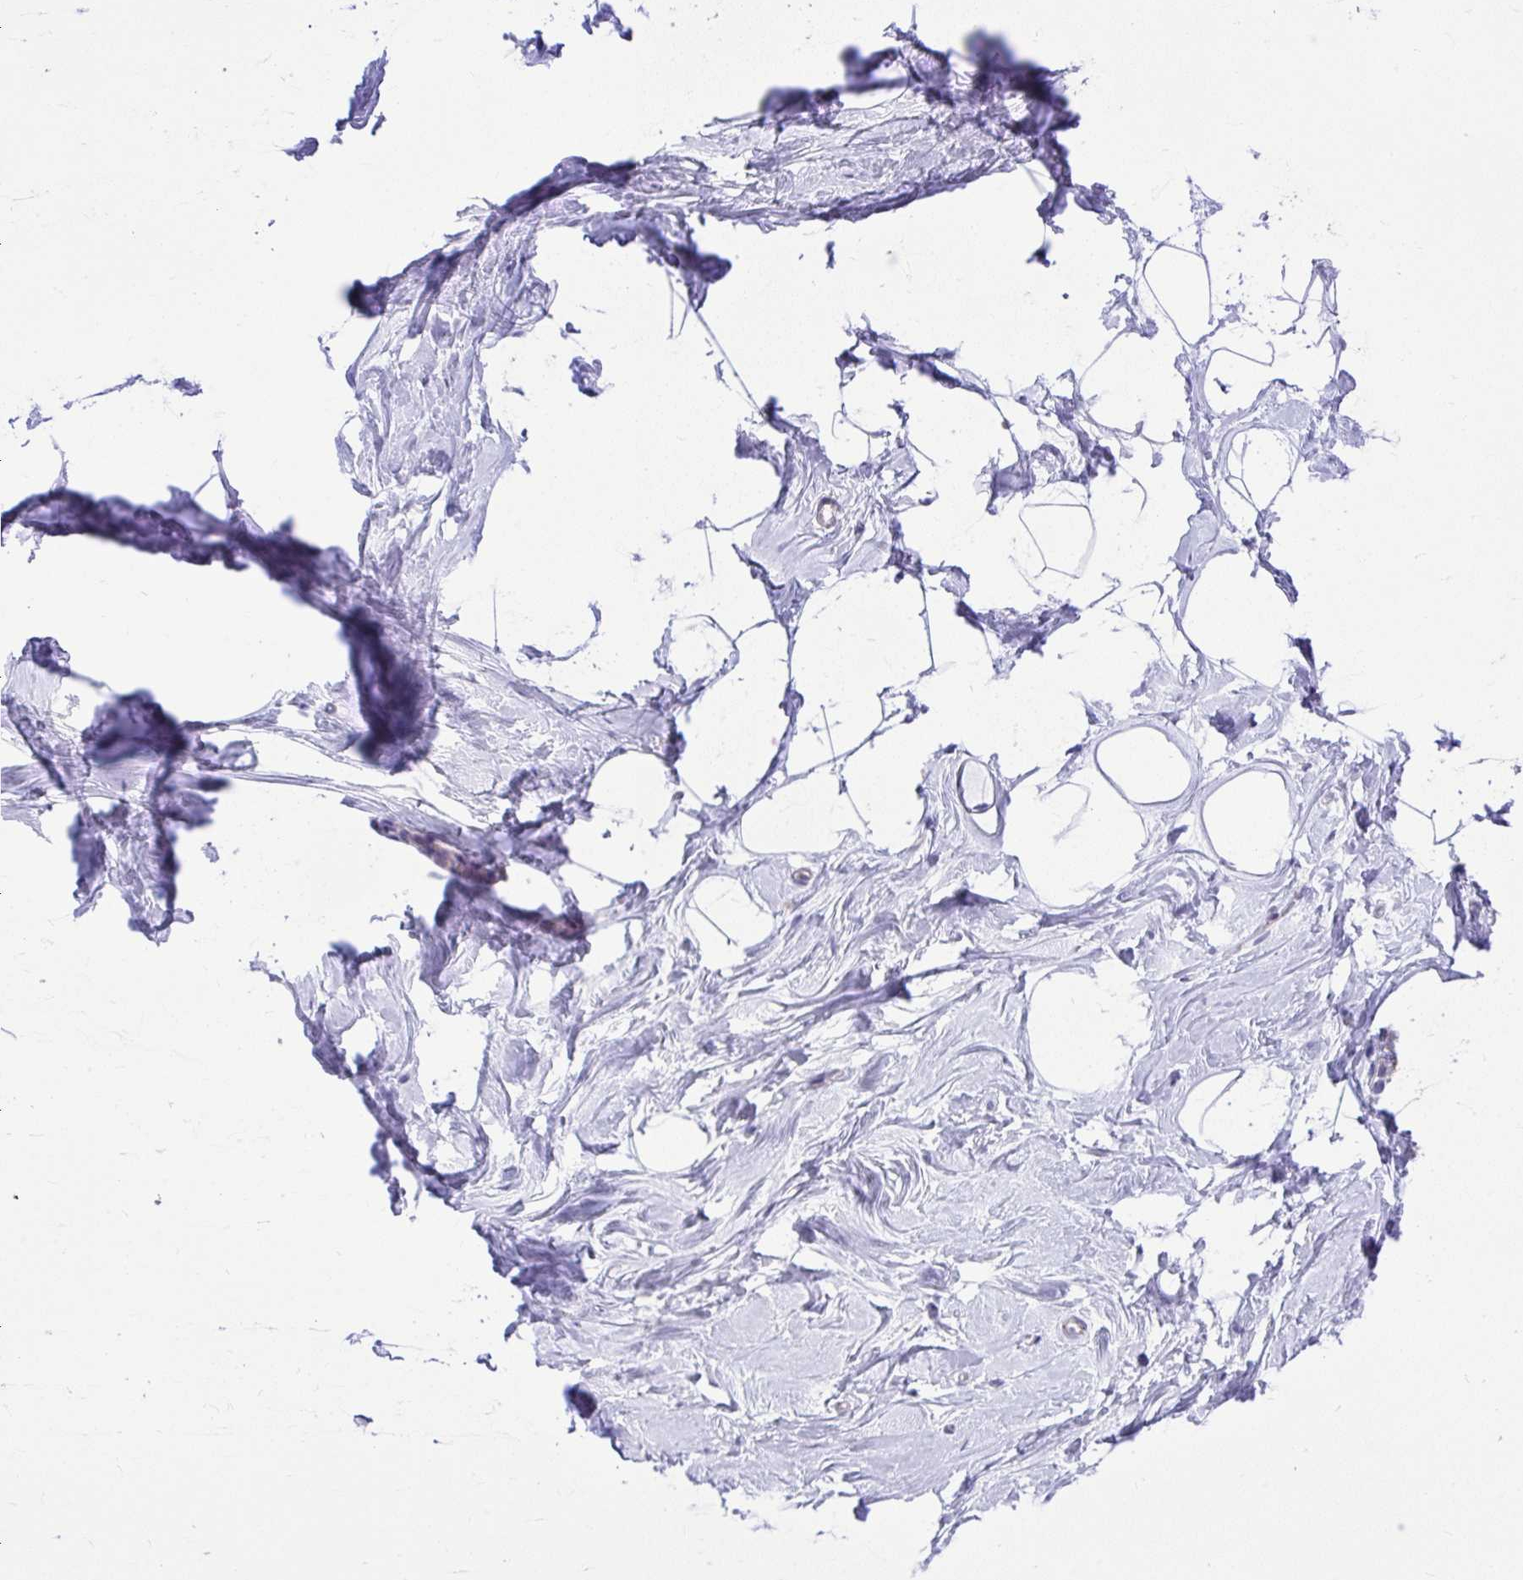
{"staining": {"intensity": "negative", "quantity": "none", "location": "none"}, "tissue": "breast", "cell_type": "Adipocytes", "image_type": "normal", "snomed": [{"axis": "morphology", "description": "Normal tissue, NOS"}, {"axis": "topography", "description": "Breast"}], "caption": "DAB immunohistochemical staining of benign breast reveals no significant positivity in adipocytes.", "gene": "GPRIN3", "patient": {"sex": "female", "age": 32}}